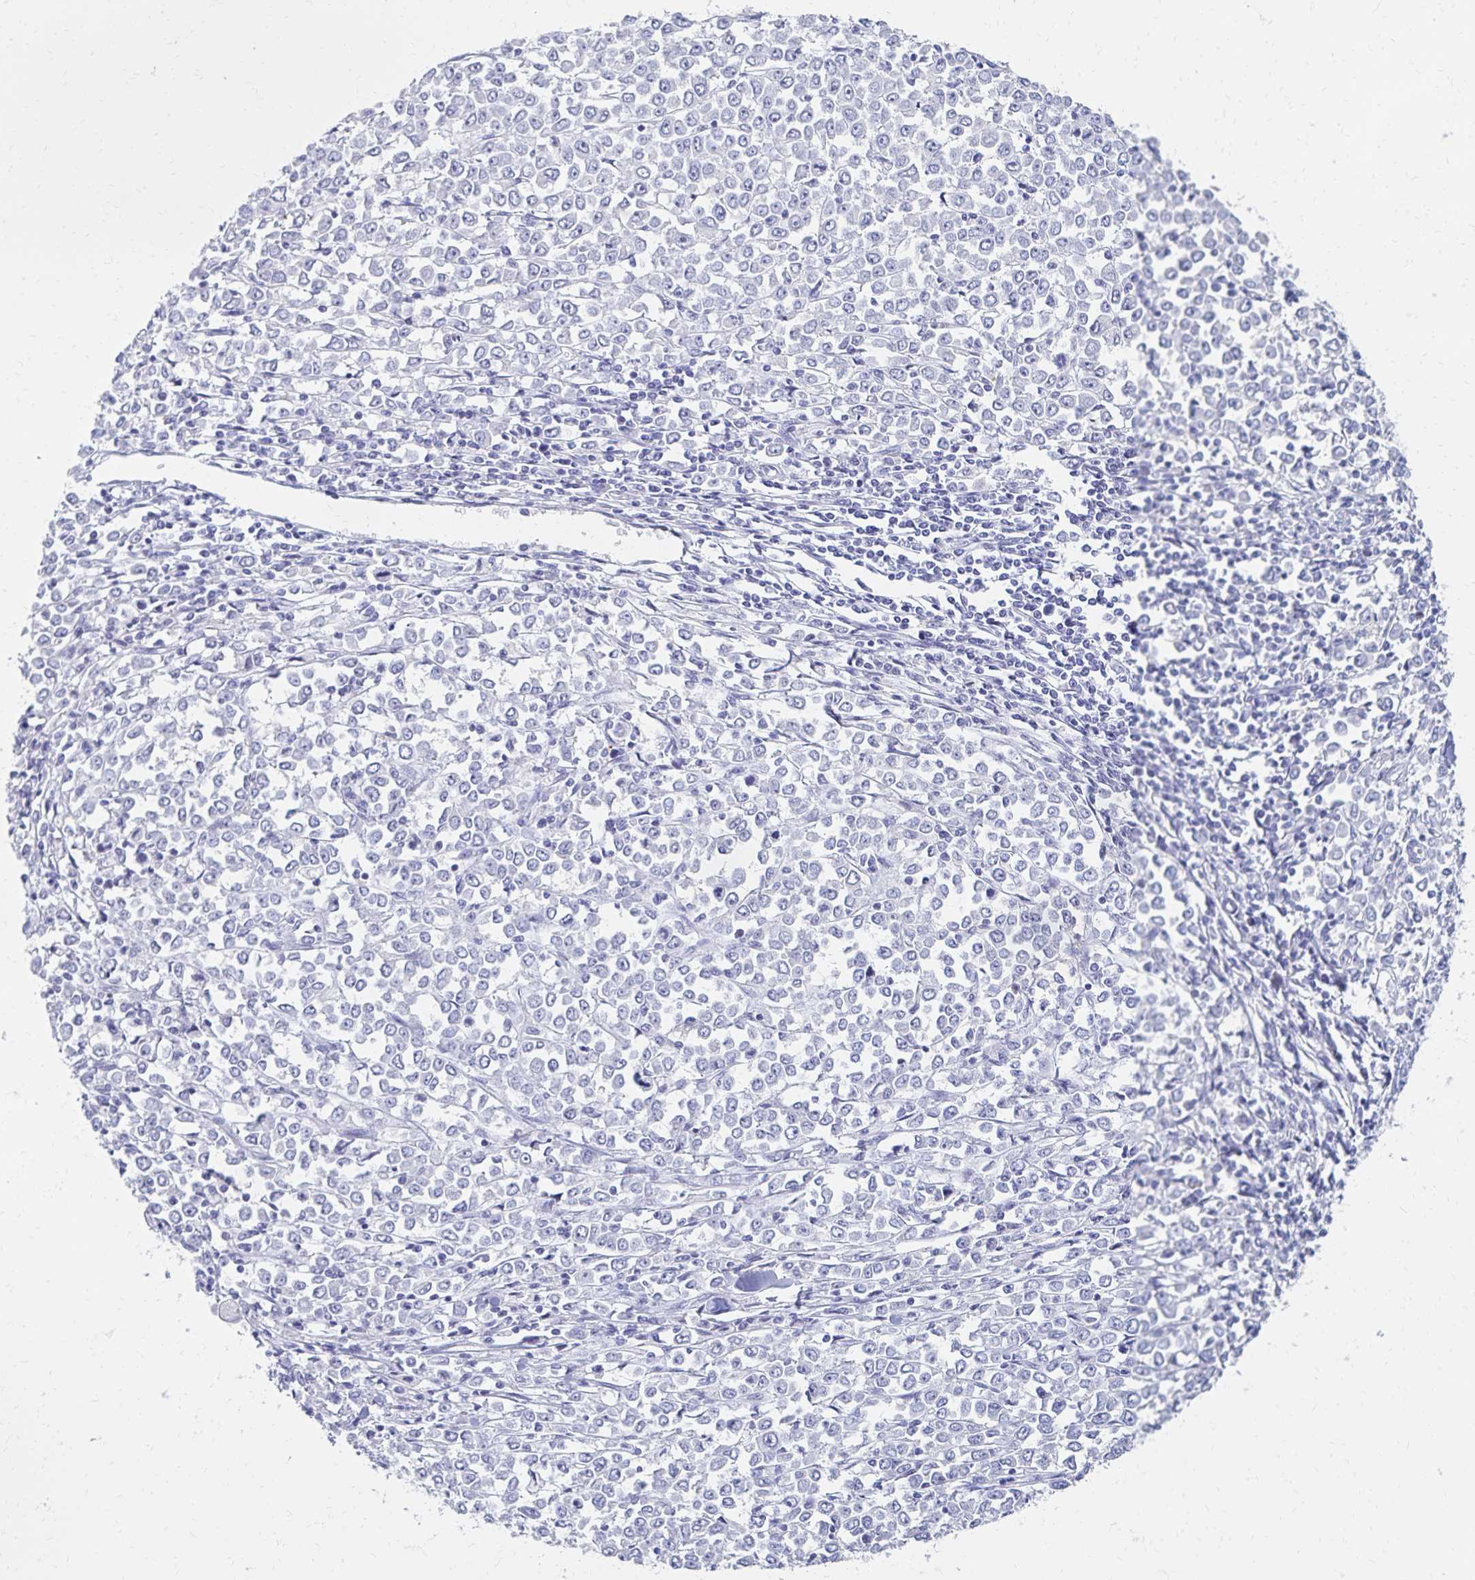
{"staining": {"intensity": "negative", "quantity": "none", "location": "none"}, "tissue": "stomach cancer", "cell_type": "Tumor cells", "image_type": "cancer", "snomed": [{"axis": "morphology", "description": "Adenocarcinoma, NOS"}, {"axis": "topography", "description": "Stomach, upper"}], "caption": "There is no significant positivity in tumor cells of stomach cancer (adenocarcinoma).", "gene": "C2orf50", "patient": {"sex": "male", "age": 70}}